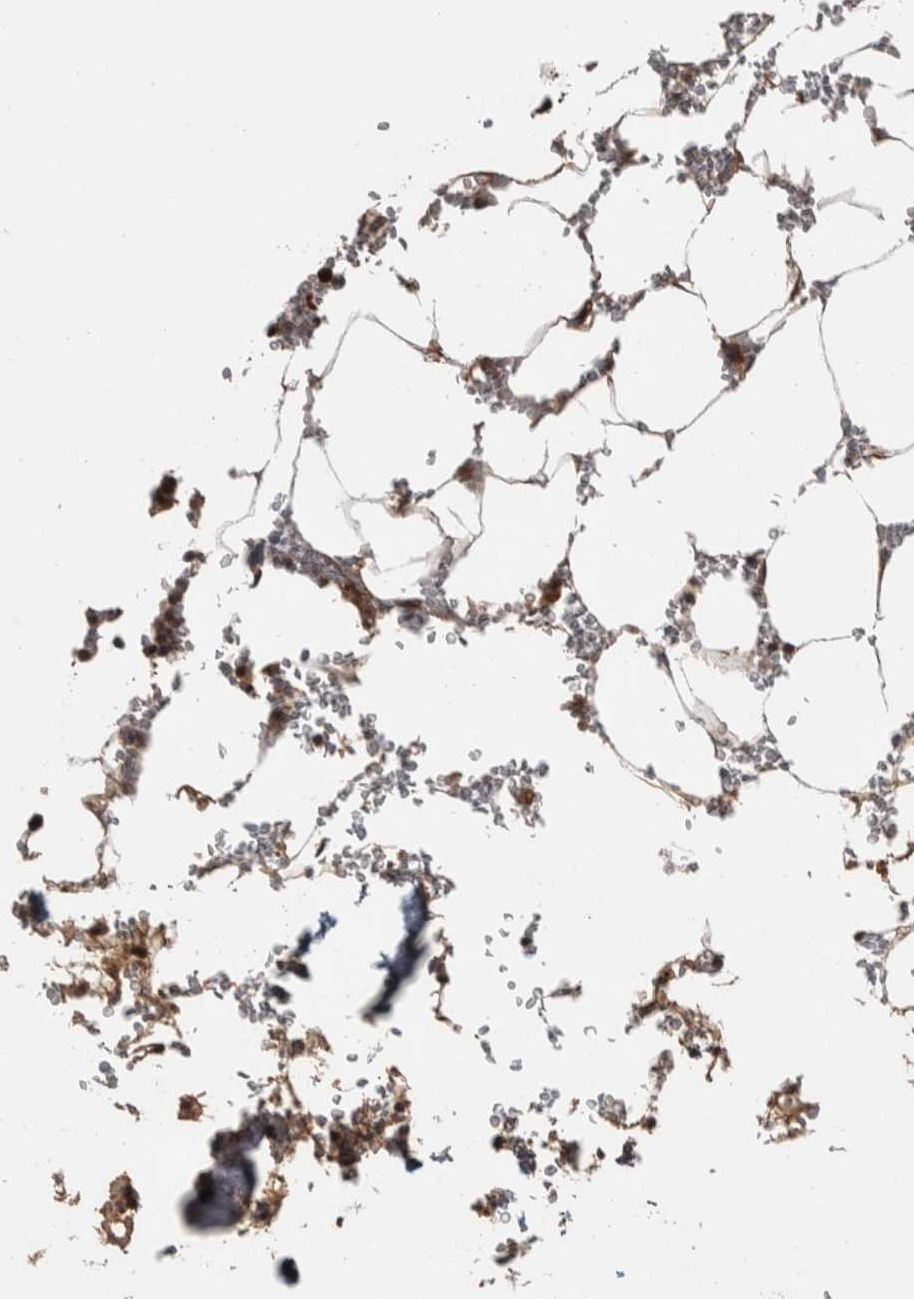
{"staining": {"intensity": "moderate", "quantity": "<25%", "location": "cytoplasmic/membranous"}, "tissue": "bone marrow", "cell_type": "Hematopoietic cells", "image_type": "normal", "snomed": [{"axis": "morphology", "description": "Normal tissue, NOS"}, {"axis": "topography", "description": "Bone marrow"}], "caption": "High-magnification brightfield microscopy of benign bone marrow stained with DAB (brown) and counterstained with hematoxylin (blue). hematopoietic cells exhibit moderate cytoplasmic/membranous staining is identified in approximately<25% of cells. The staining was performed using DAB (3,3'-diaminobenzidine), with brown indicating positive protein expression. Nuclei are stained blue with hematoxylin.", "gene": "ZNF592", "patient": {"sex": "male", "age": 70}}